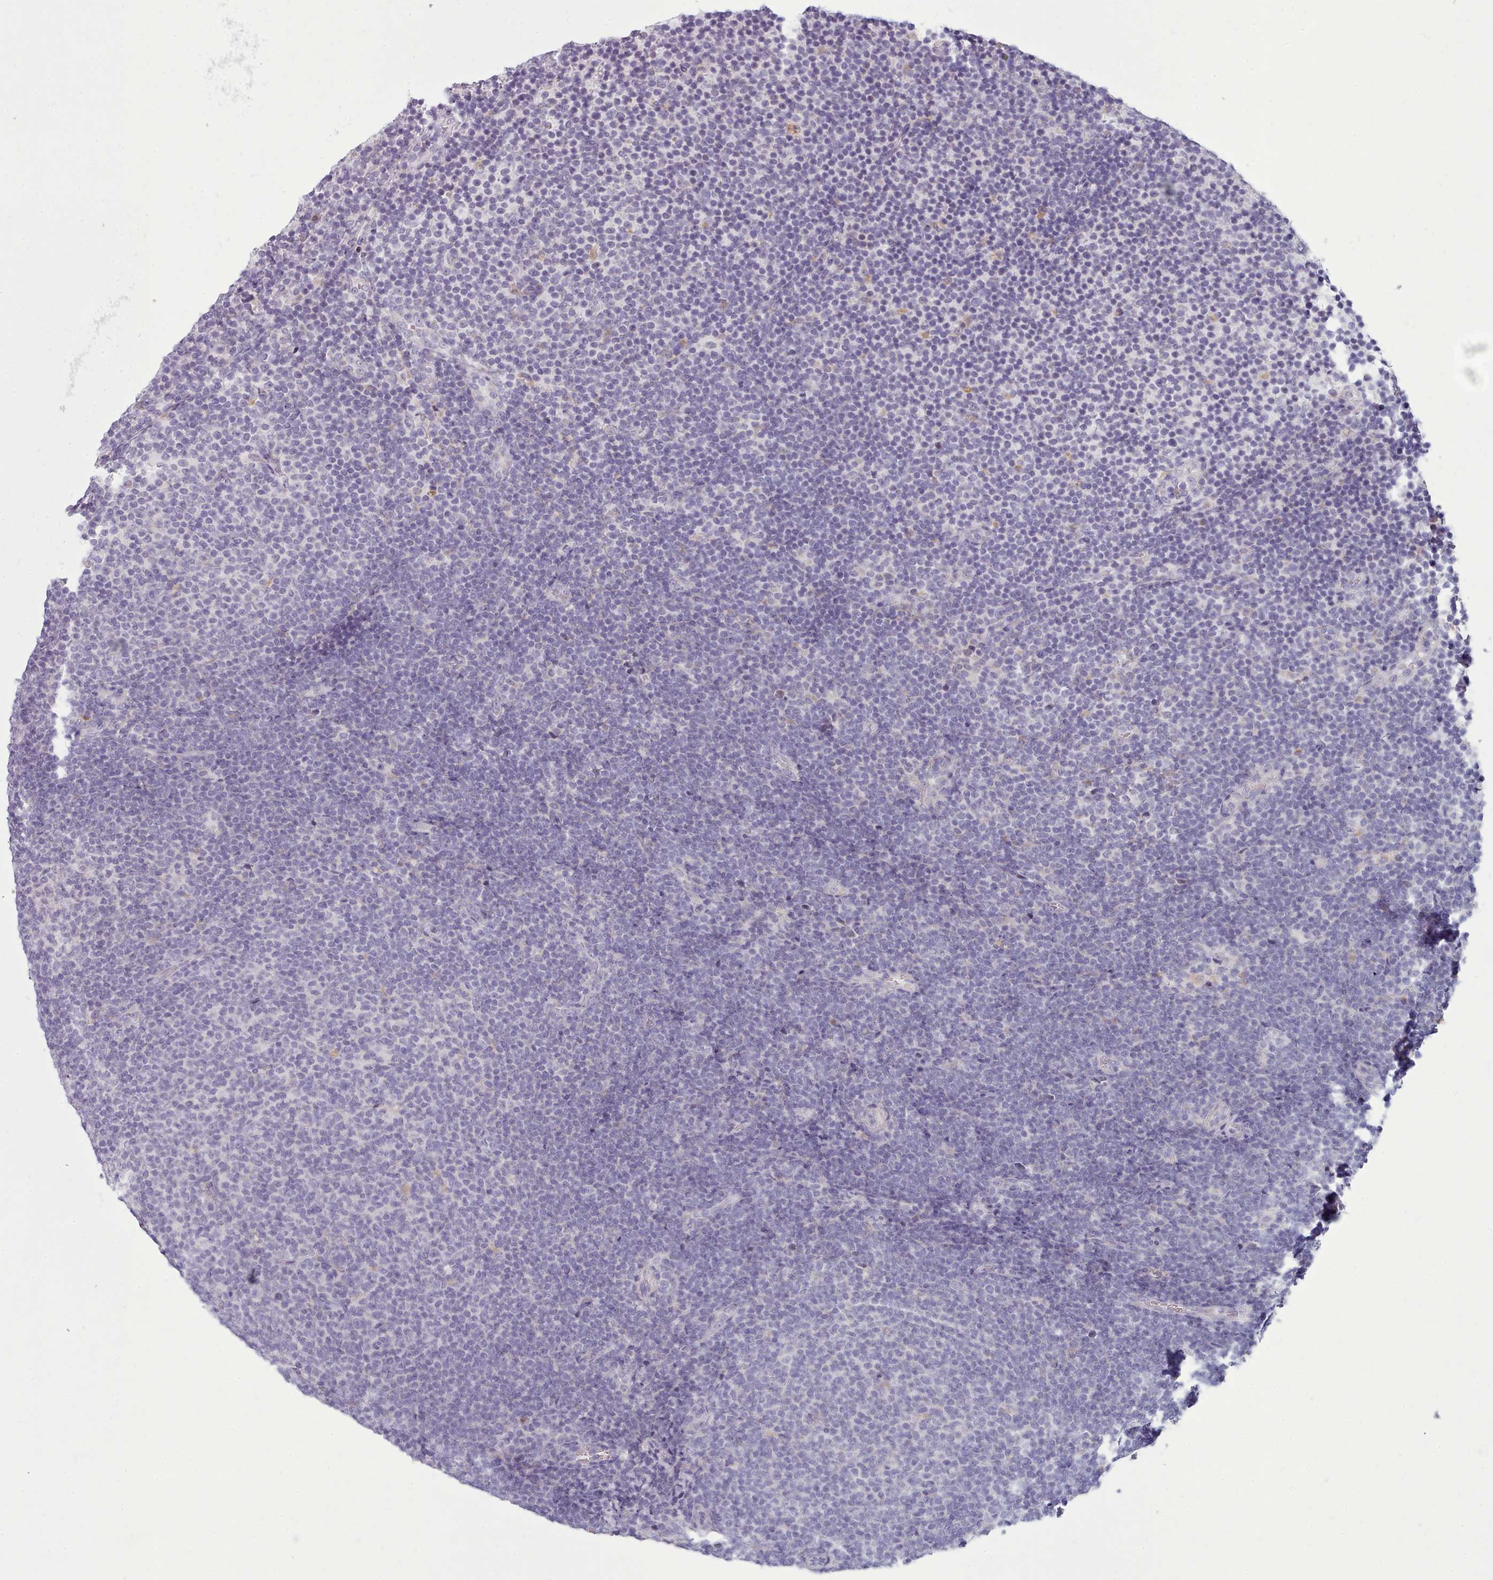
{"staining": {"intensity": "negative", "quantity": "none", "location": "none"}, "tissue": "lymphoma", "cell_type": "Tumor cells", "image_type": "cancer", "snomed": [{"axis": "morphology", "description": "Malignant lymphoma, non-Hodgkin's type, Low grade"}, {"axis": "topography", "description": "Lymph node"}], "caption": "Immunohistochemistry (IHC) photomicrograph of human malignant lymphoma, non-Hodgkin's type (low-grade) stained for a protein (brown), which exhibits no expression in tumor cells. The staining is performed using DAB (3,3'-diaminobenzidine) brown chromogen with nuclei counter-stained in using hematoxylin.", "gene": "MYRFL", "patient": {"sex": "male", "age": 66}}